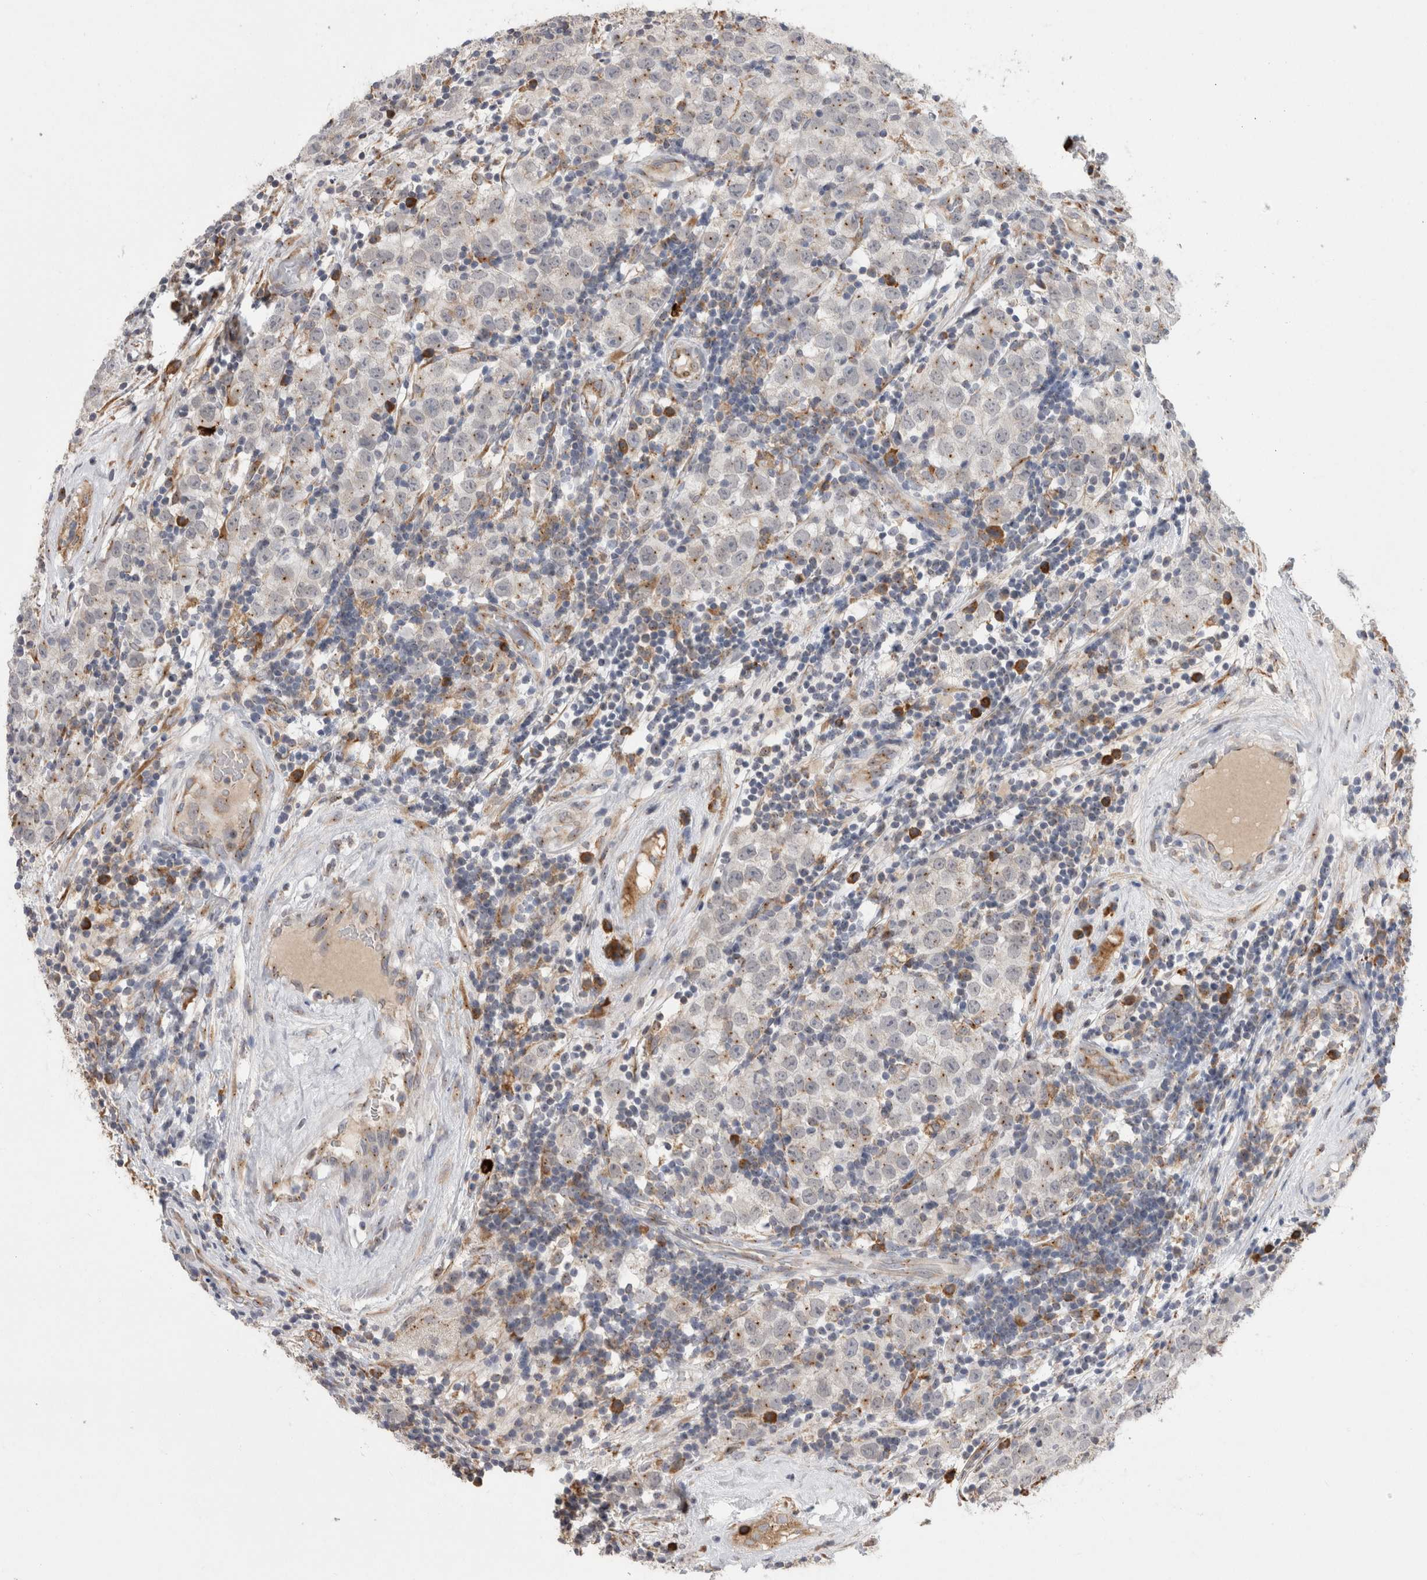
{"staining": {"intensity": "weak", "quantity": "25%-75%", "location": "cytoplasmic/membranous"}, "tissue": "testis cancer", "cell_type": "Tumor cells", "image_type": "cancer", "snomed": [{"axis": "morphology", "description": "Seminoma, NOS"}, {"axis": "morphology", "description": "Carcinoma, Embryonal, NOS"}, {"axis": "topography", "description": "Testis"}], "caption": "Testis cancer (seminoma) tissue reveals weak cytoplasmic/membranous staining in approximately 25%-75% of tumor cells, visualized by immunohistochemistry.", "gene": "ZNF341", "patient": {"sex": "male", "age": 28}}